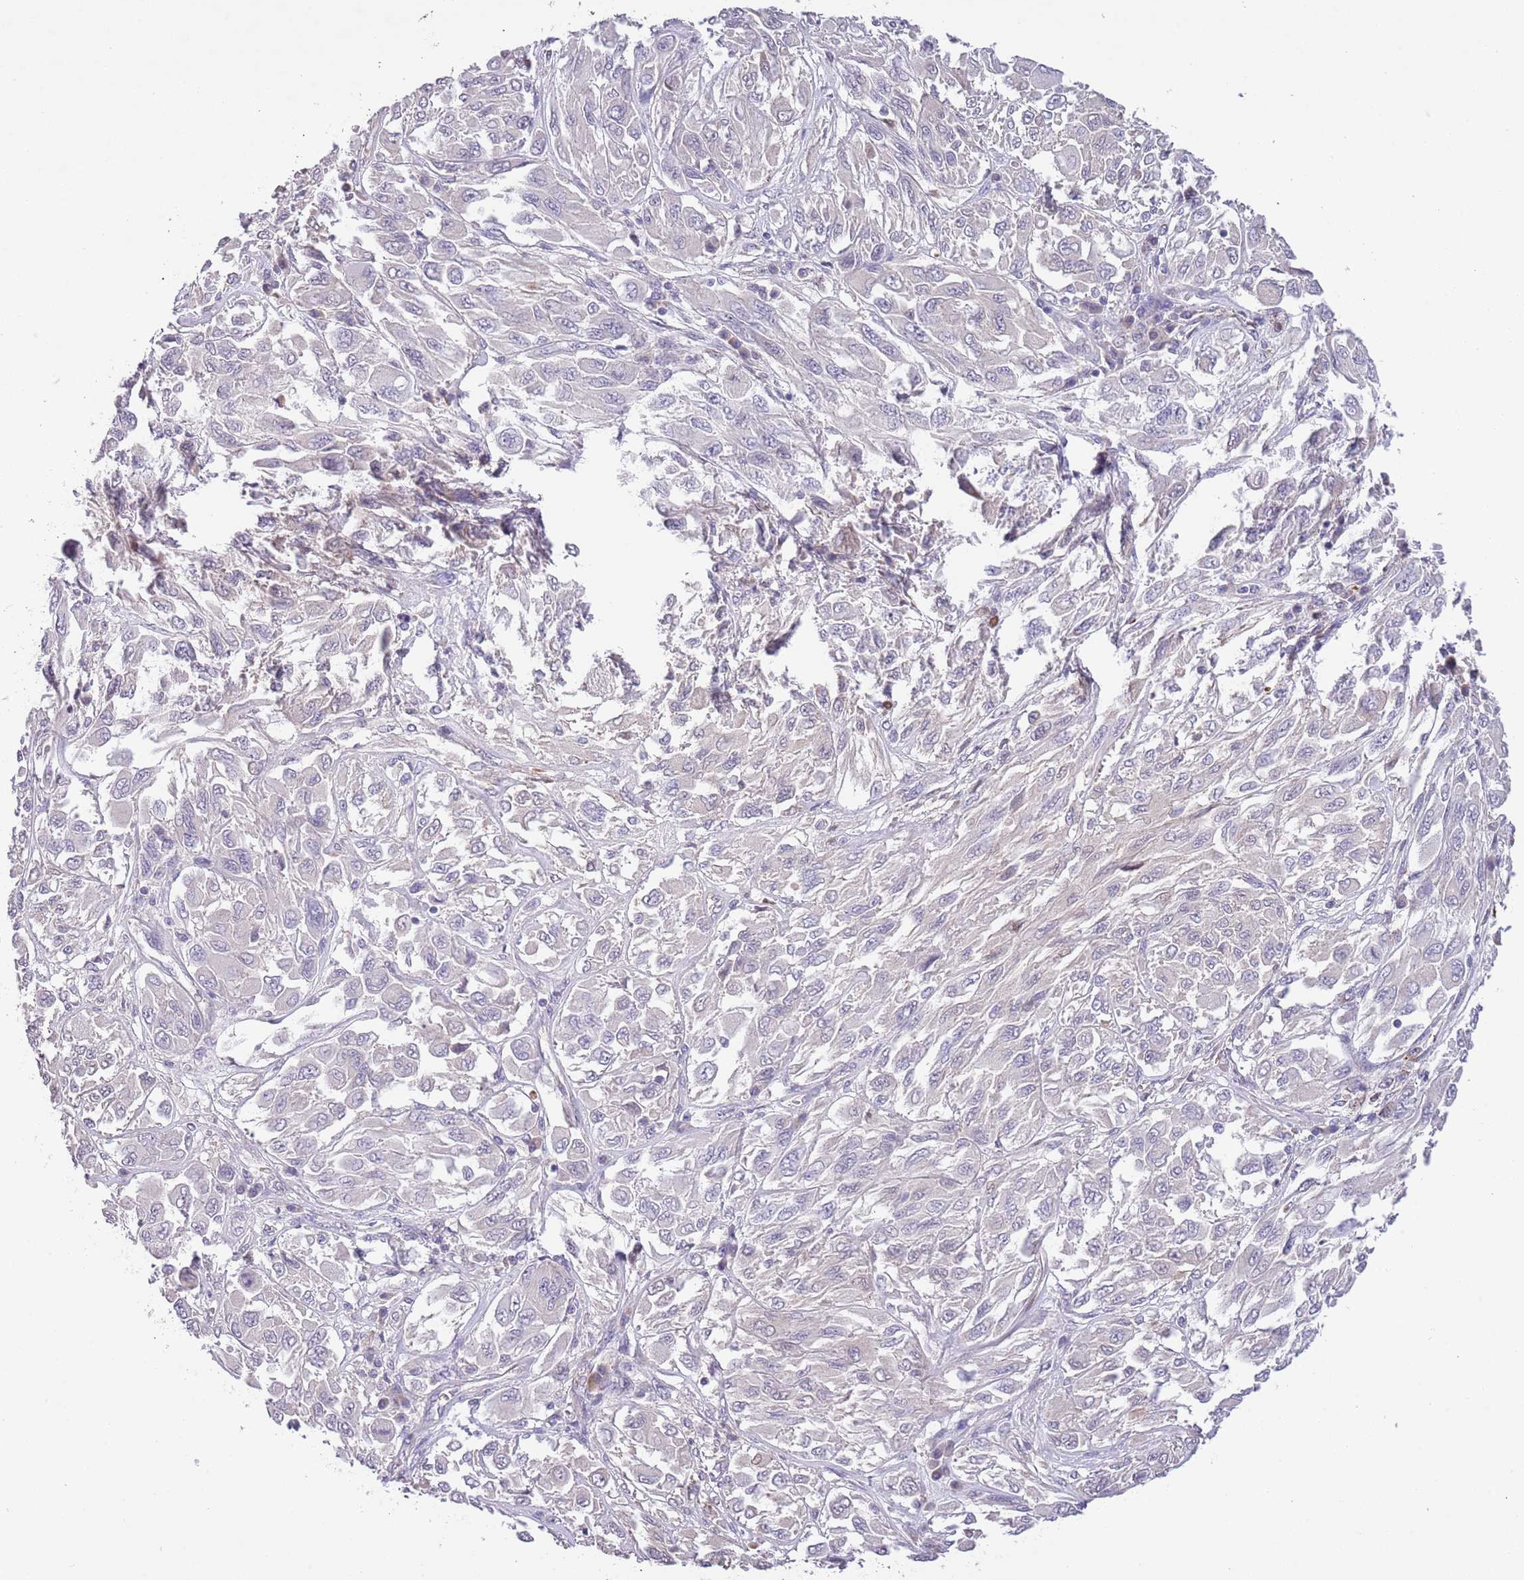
{"staining": {"intensity": "negative", "quantity": "none", "location": "none"}, "tissue": "melanoma", "cell_type": "Tumor cells", "image_type": "cancer", "snomed": [{"axis": "morphology", "description": "Malignant melanoma, NOS"}, {"axis": "topography", "description": "Skin"}], "caption": "A histopathology image of human malignant melanoma is negative for staining in tumor cells.", "gene": "ZNF658", "patient": {"sex": "female", "age": 91}}